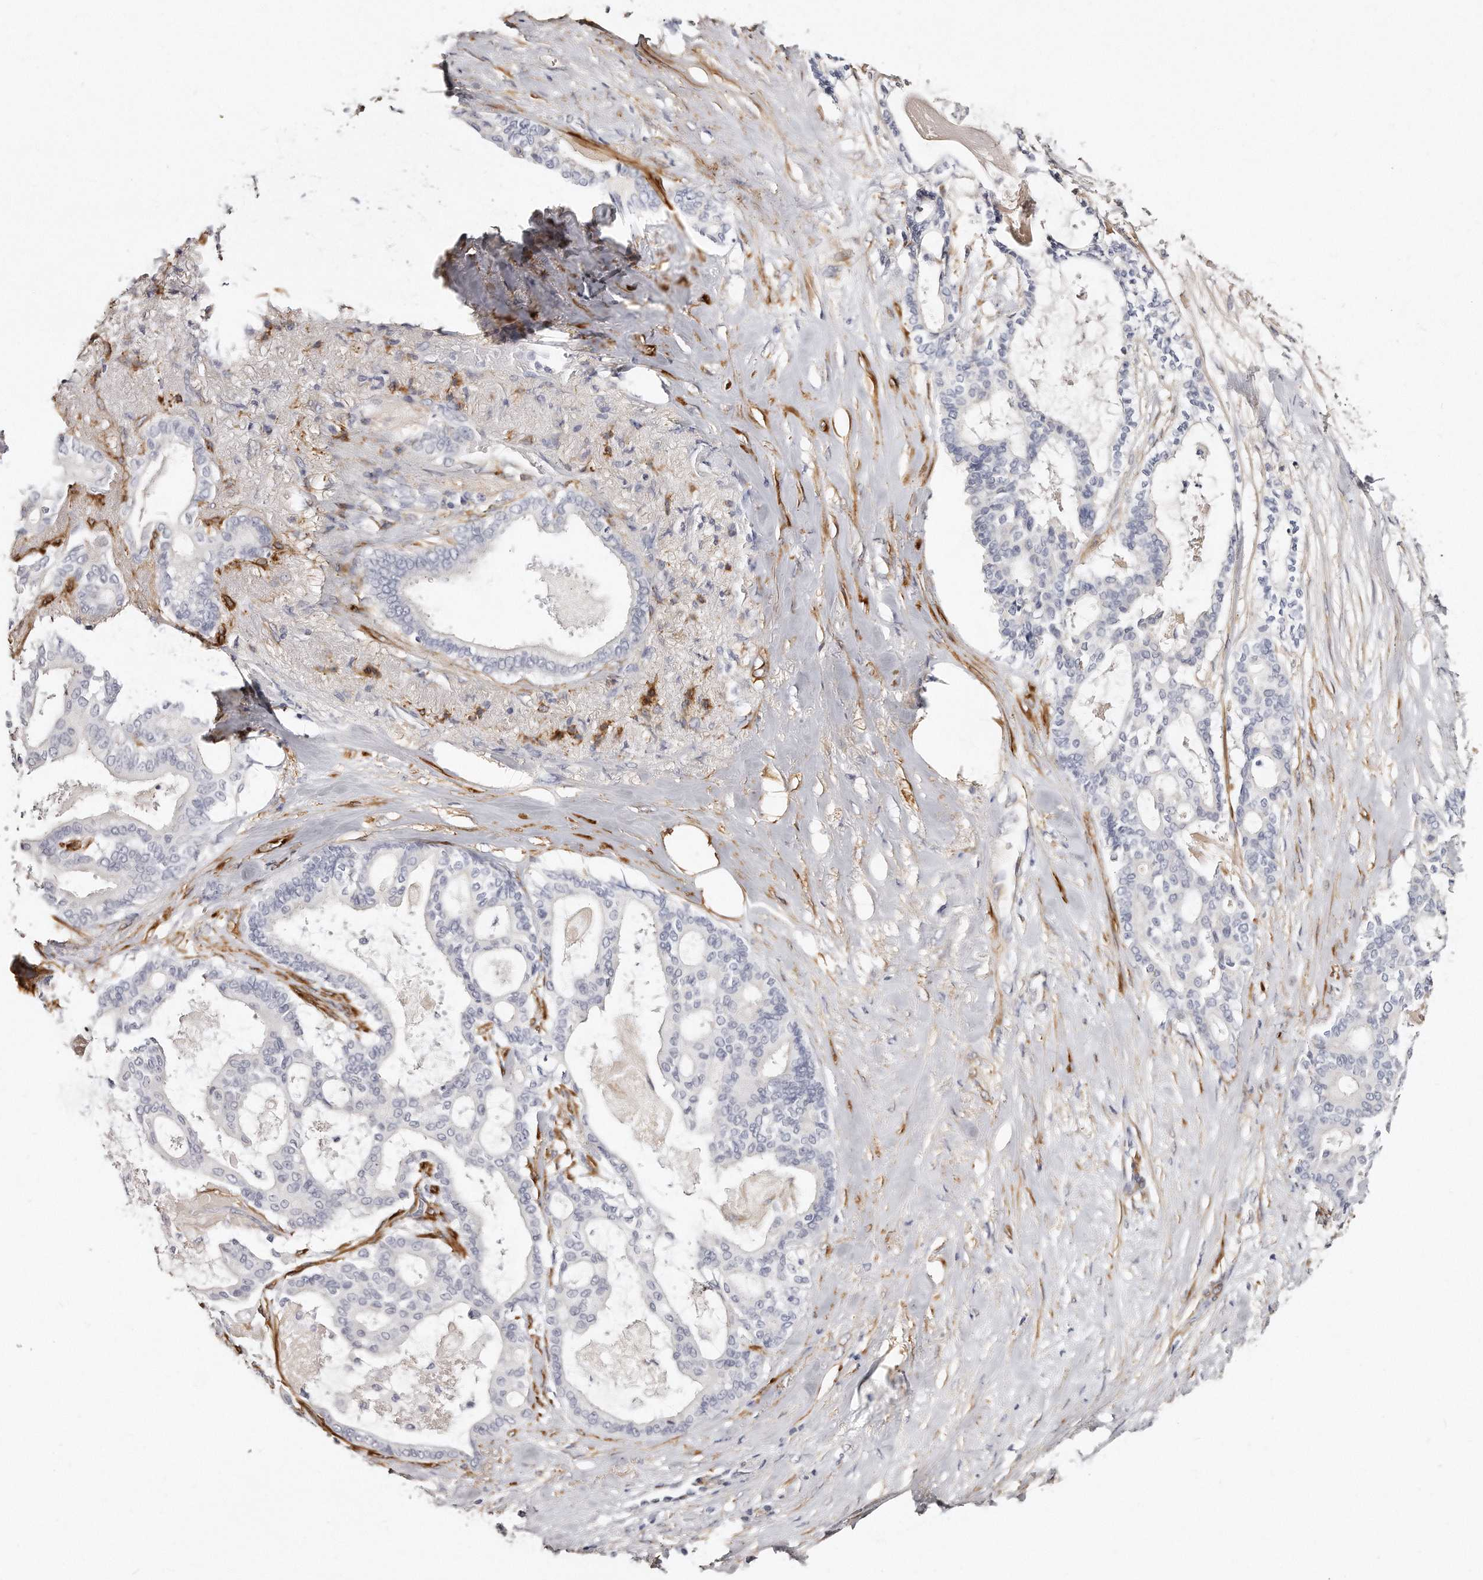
{"staining": {"intensity": "negative", "quantity": "none", "location": "none"}, "tissue": "pancreatic cancer", "cell_type": "Tumor cells", "image_type": "cancer", "snomed": [{"axis": "morphology", "description": "Adenocarcinoma, NOS"}, {"axis": "topography", "description": "Pancreas"}], "caption": "Tumor cells are negative for protein expression in human pancreatic cancer (adenocarcinoma).", "gene": "LMOD1", "patient": {"sex": "male", "age": 63}}